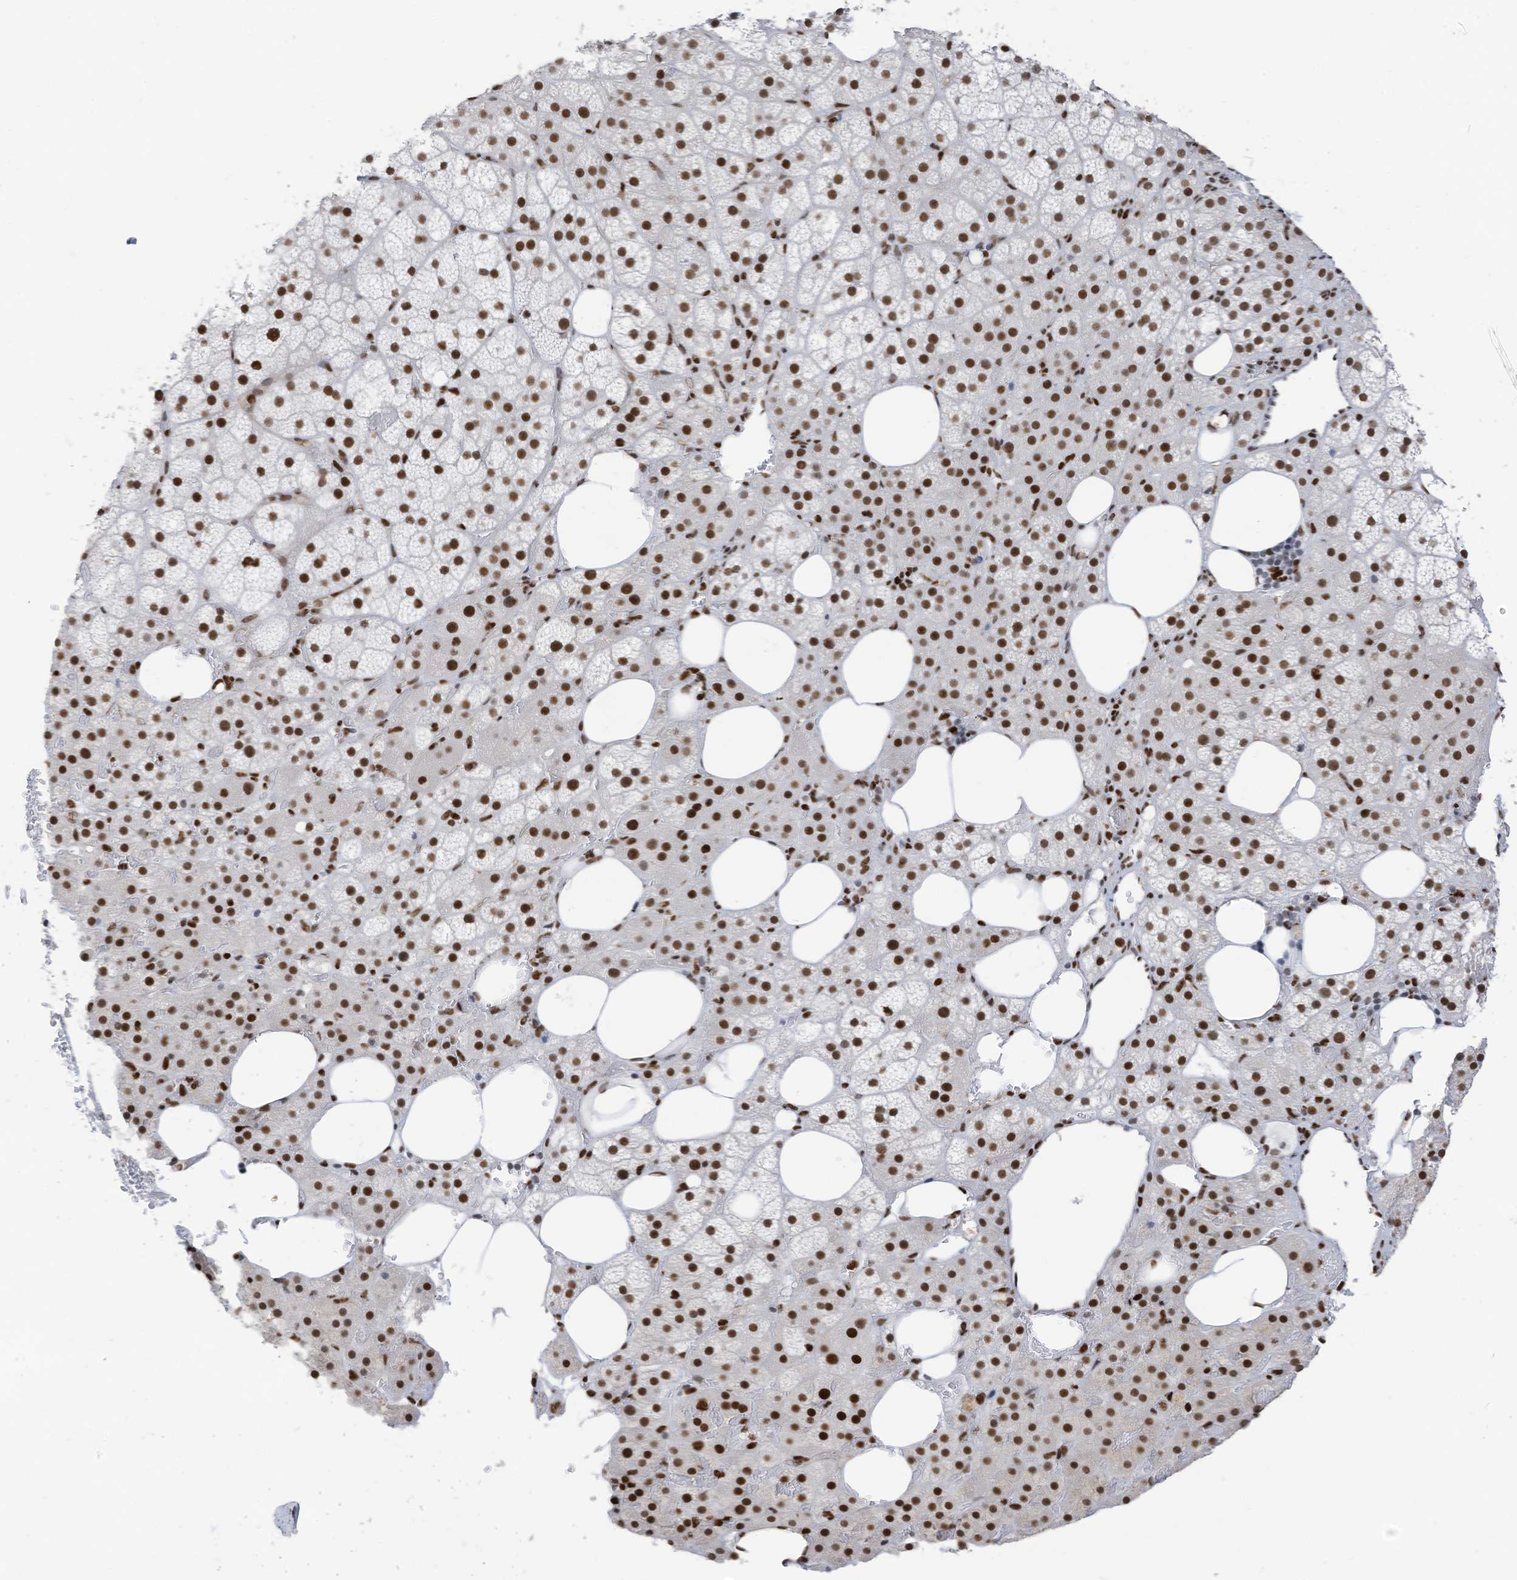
{"staining": {"intensity": "strong", "quantity": ">75%", "location": "nuclear"}, "tissue": "adrenal gland", "cell_type": "Glandular cells", "image_type": "normal", "snomed": [{"axis": "morphology", "description": "Normal tissue, NOS"}, {"axis": "topography", "description": "Adrenal gland"}], "caption": "A high amount of strong nuclear staining is present in approximately >75% of glandular cells in unremarkable adrenal gland. (DAB (3,3'-diaminobenzidine) IHC with brightfield microscopy, high magnification).", "gene": "KHSRP", "patient": {"sex": "female", "age": 59}}